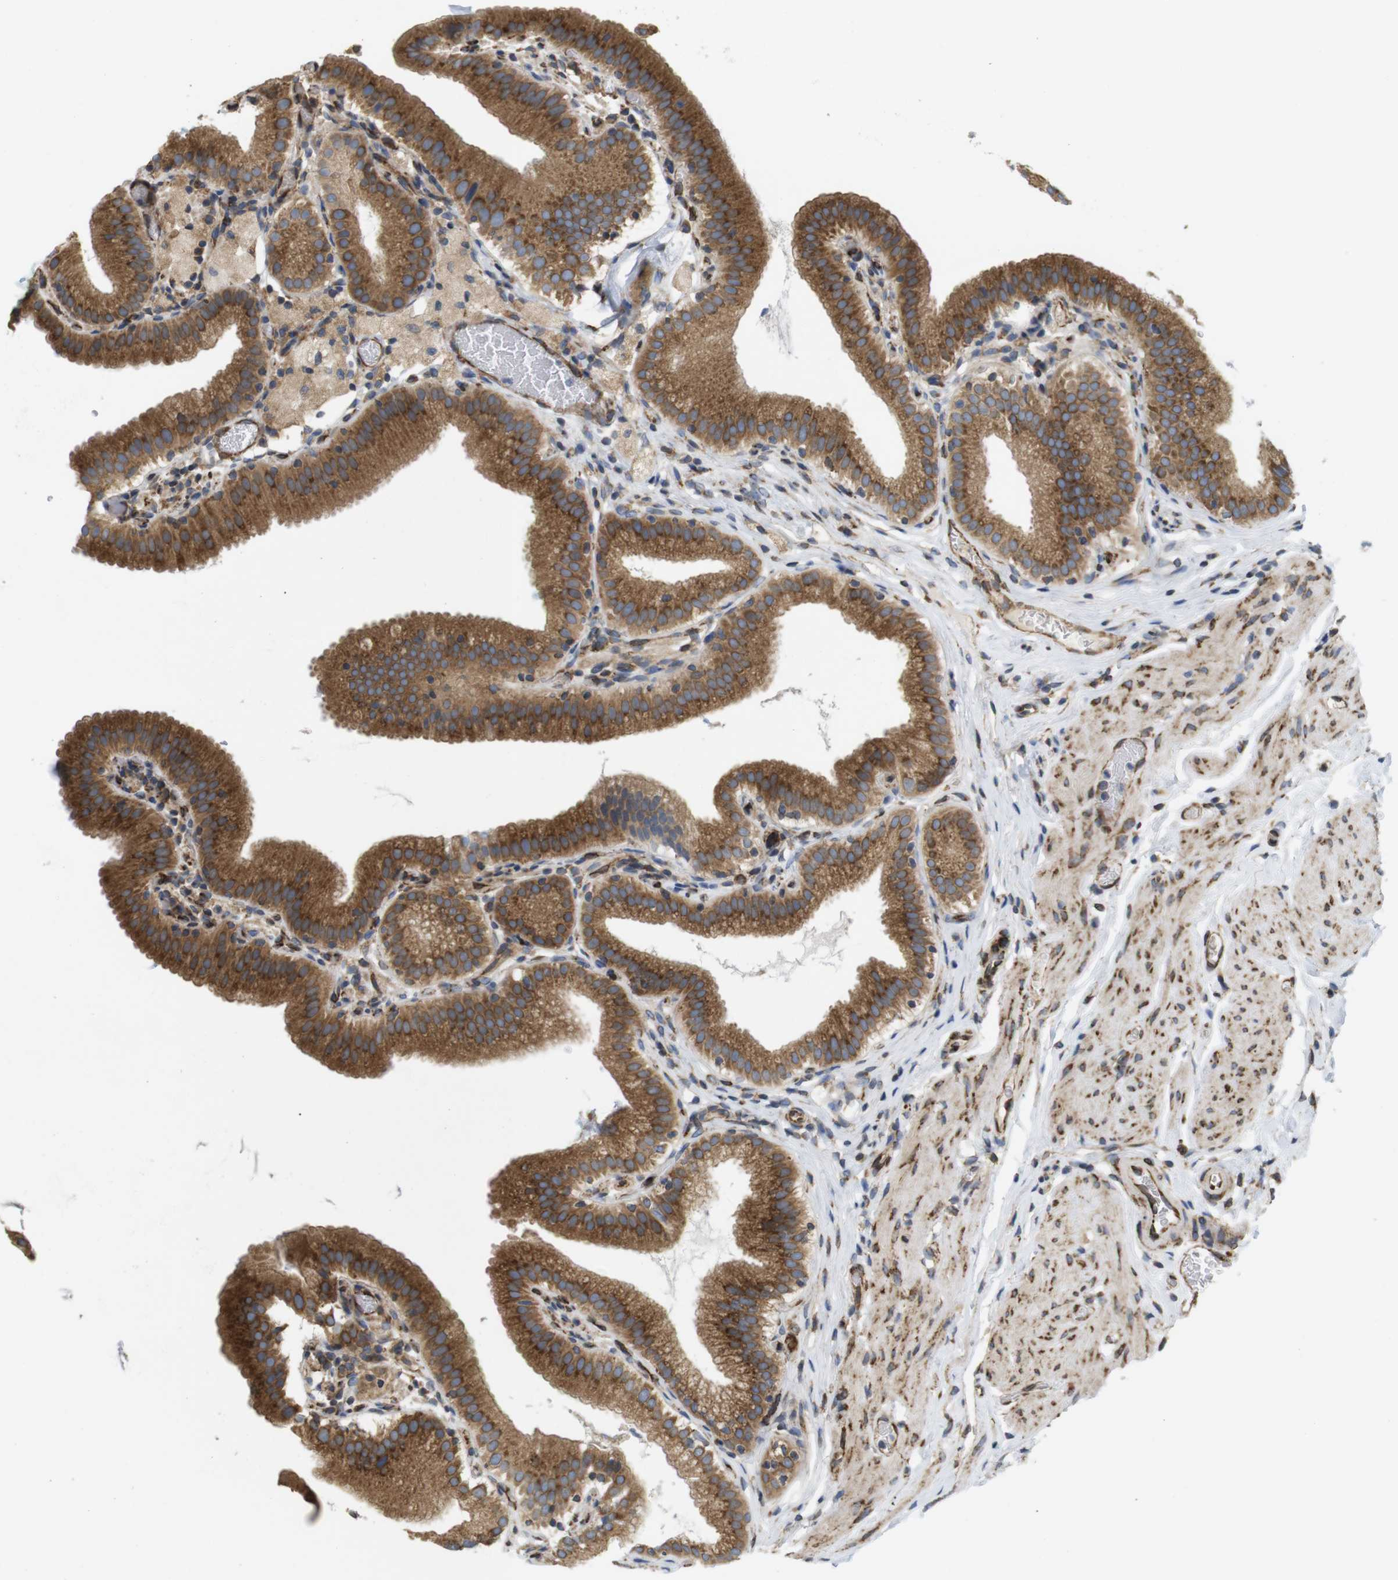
{"staining": {"intensity": "strong", "quantity": ">75%", "location": "cytoplasmic/membranous"}, "tissue": "gallbladder", "cell_type": "Glandular cells", "image_type": "normal", "snomed": [{"axis": "morphology", "description": "Normal tissue, NOS"}, {"axis": "topography", "description": "Gallbladder"}], "caption": "IHC staining of normal gallbladder, which demonstrates high levels of strong cytoplasmic/membranous expression in about >75% of glandular cells indicating strong cytoplasmic/membranous protein positivity. The staining was performed using DAB (brown) for protein detection and nuclei were counterstained in hematoxylin (blue).", "gene": "PCNX2", "patient": {"sex": "male", "age": 54}}